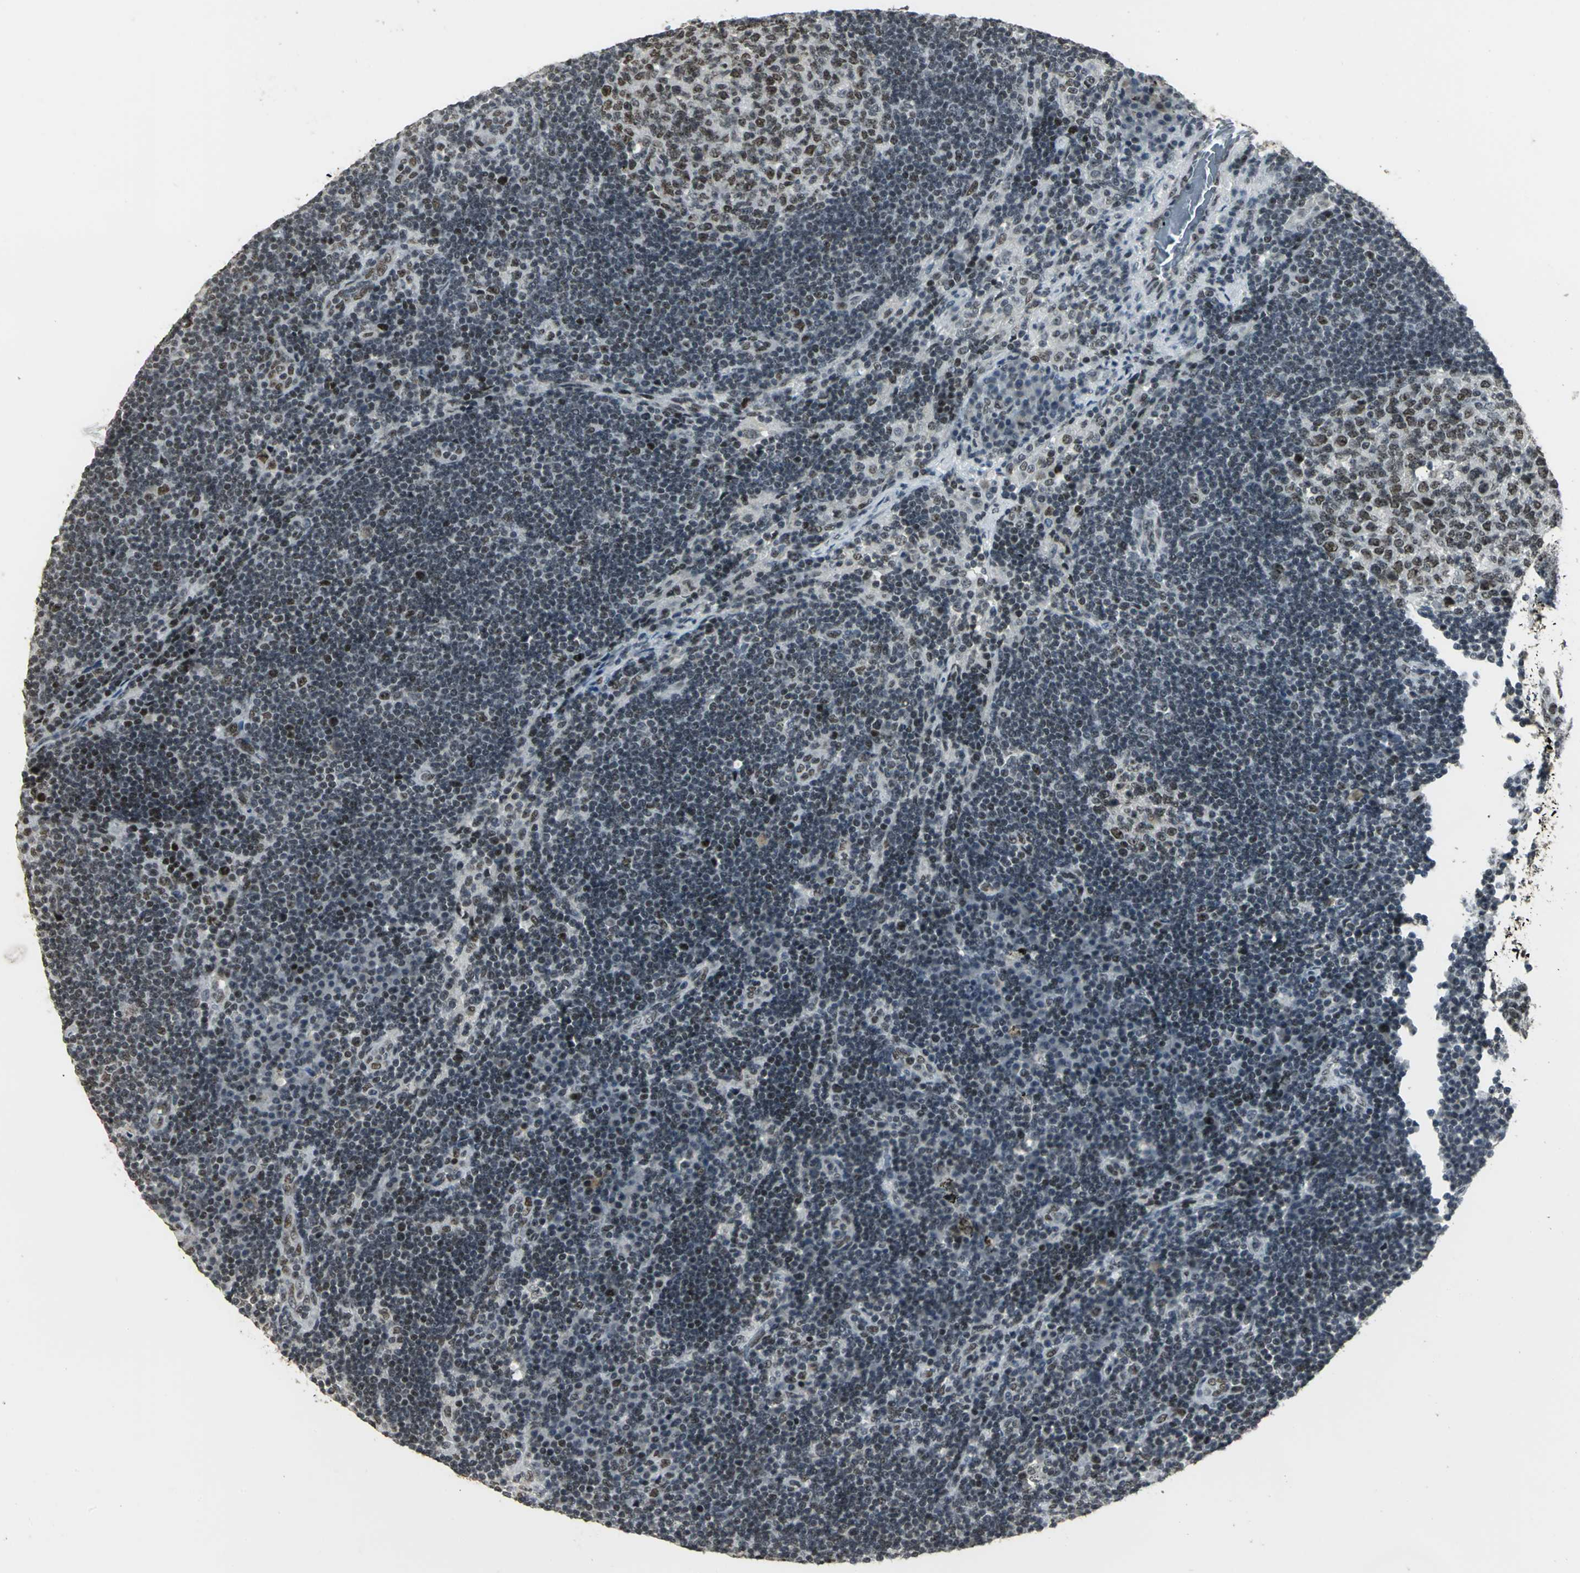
{"staining": {"intensity": "strong", "quantity": ">75%", "location": "nuclear"}, "tissue": "lymph node", "cell_type": "Germinal center cells", "image_type": "normal", "snomed": [{"axis": "morphology", "description": "Normal tissue, NOS"}, {"axis": "morphology", "description": "Squamous cell carcinoma, metastatic, NOS"}, {"axis": "topography", "description": "Lymph node"}], "caption": "Human lymph node stained with a brown dye demonstrates strong nuclear positive staining in approximately >75% of germinal center cells.", "gene": "CBX3", "patient": {"sex": "female", "age": 53}}